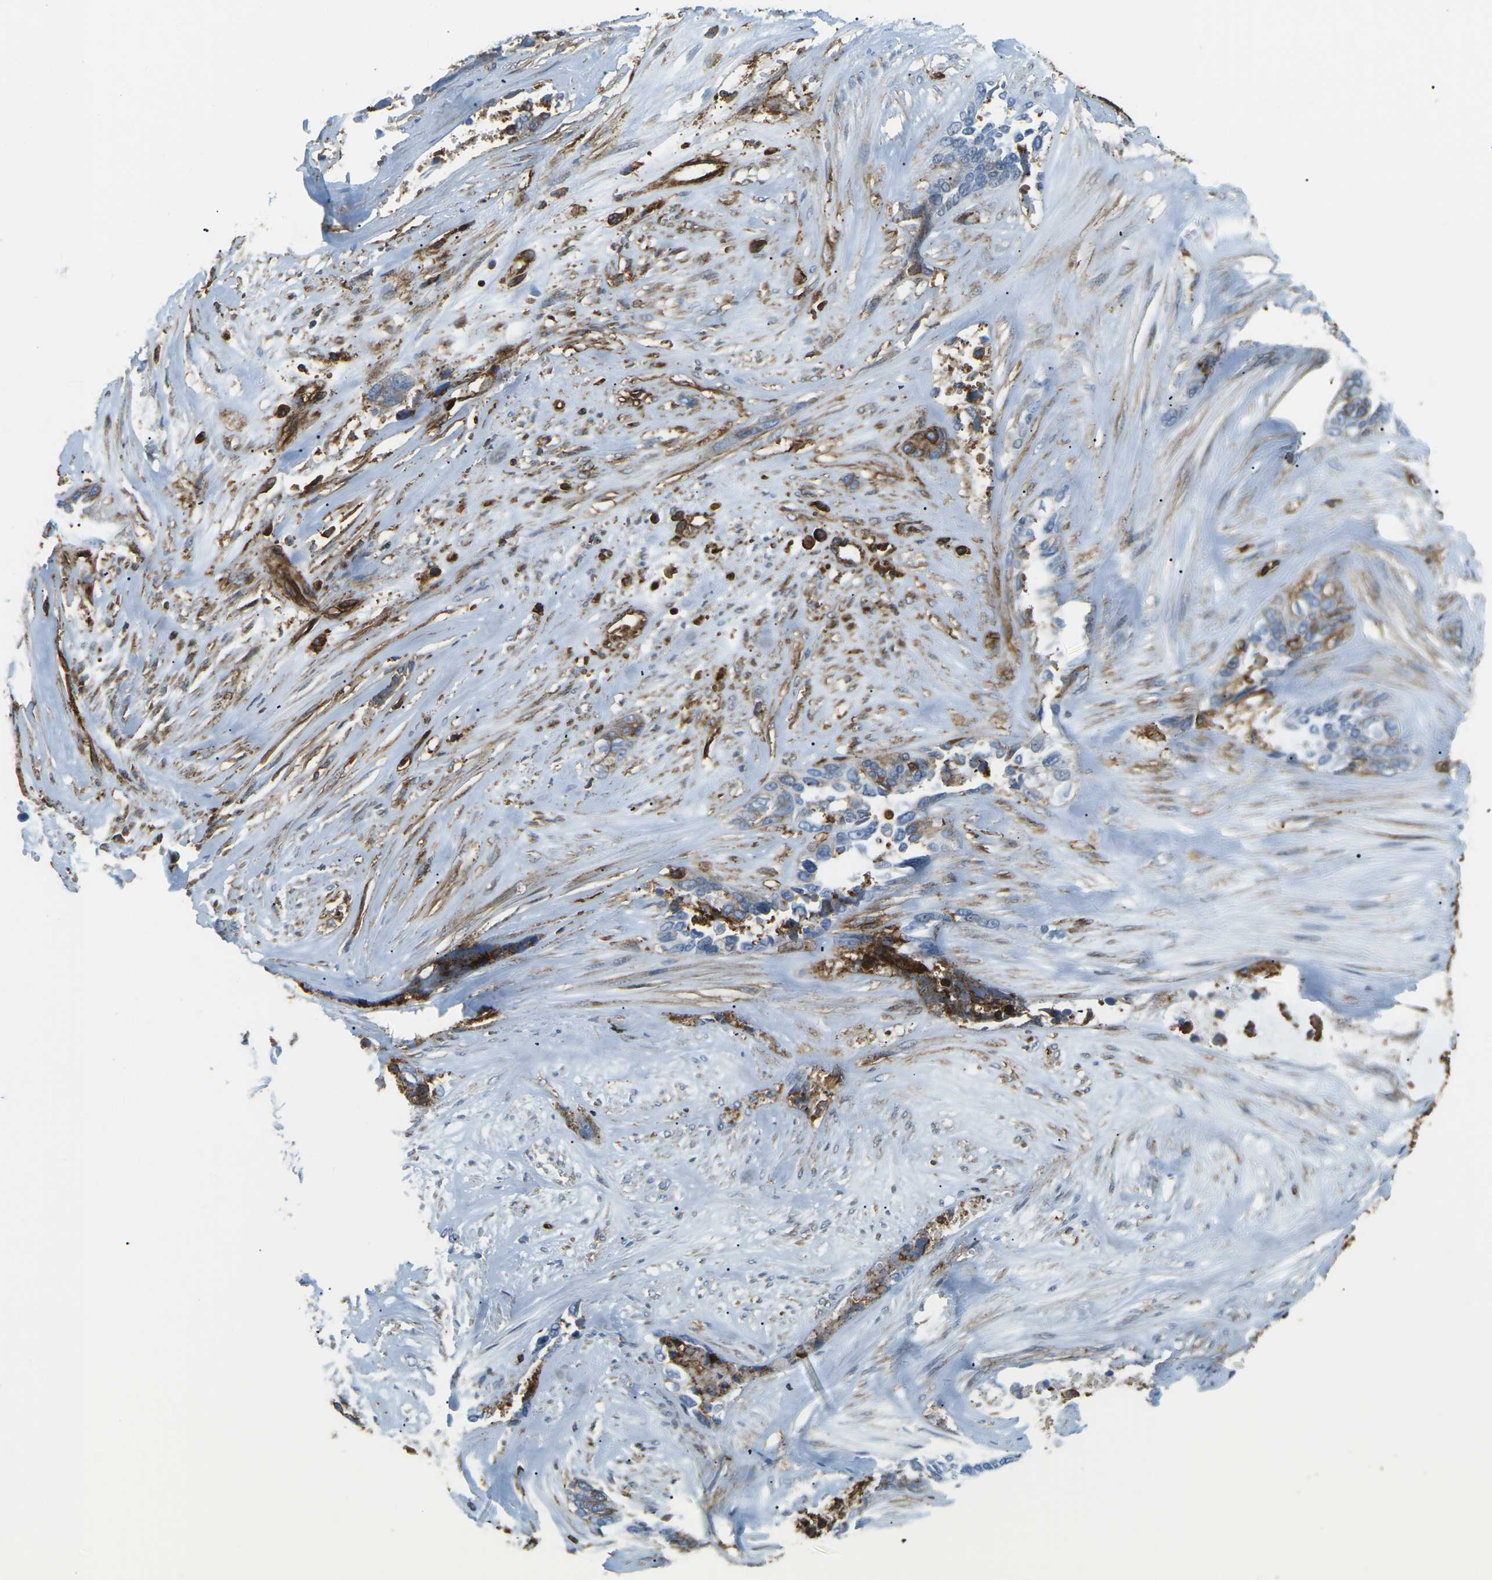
{"staining": {"intensity": "moderate", "quantity": "<25%", "location": "cytoplasmic/membranous"}, "tissue": "ovarian cancer", "cell_type": "Tumor cells", "image_type": "cancer", "snomed": [{"axis": "morphology", "description": "Cystadenocarcinoma, serous, NOS"}, {"axis": "topography", "description": "Ovary"}], "caption": "Moderate cytoplasmic/membranous protein staining is appreciated in approximately <25% of tumor cells in serous cystadenocarcinoma (ovarian).", "gene": "HLA-B", "patient": {"sex": "female", "age": 44}}